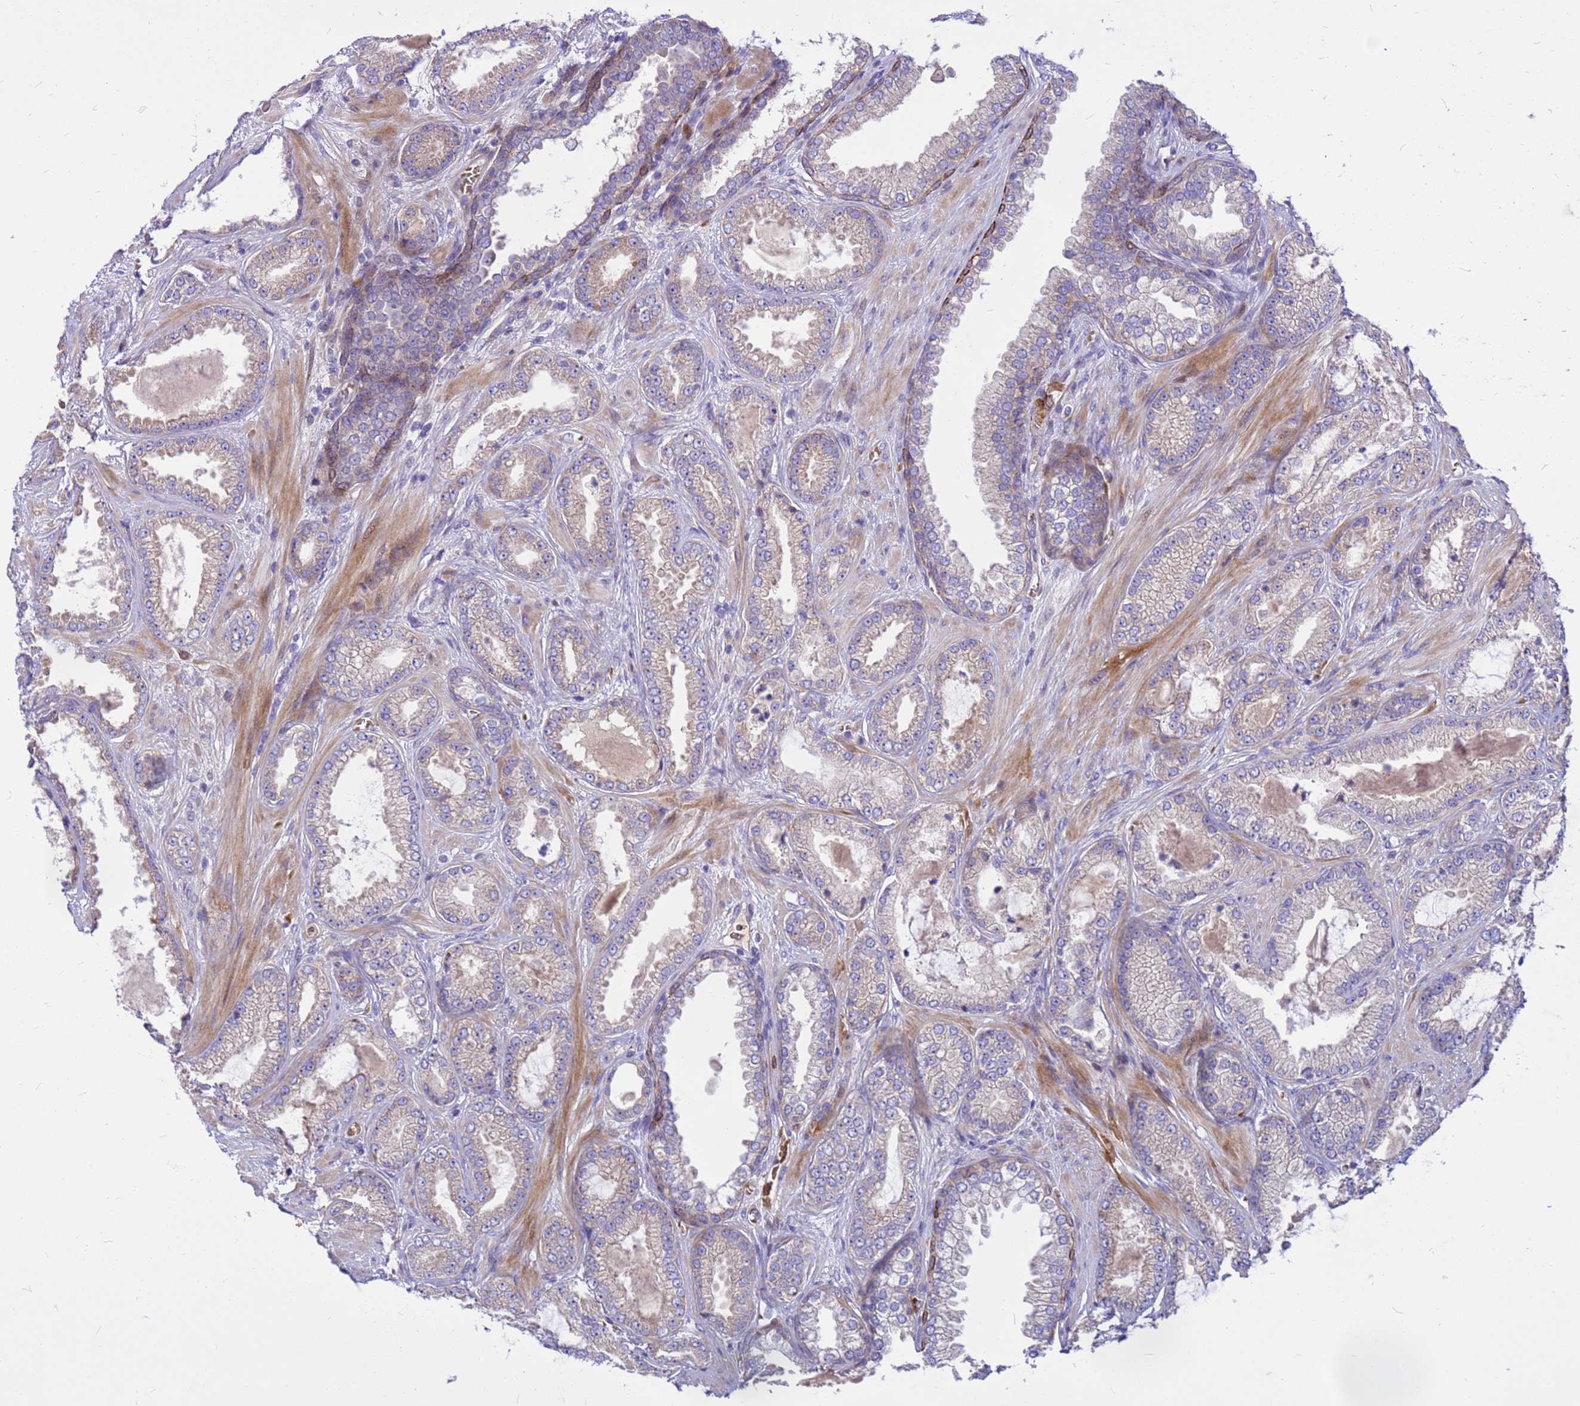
{"staining": {"intensity": "moderate", "quantity": "<25%", "location": "cytoplasmic/membranous"}, "tissue": "prostate cancer", "cell_type": "Tumor cells", "image_type": "cancer", "snomed": [{"axis": "morphology", "description": "Adenocarcinoma, Low grade"}, {"axis": "topography", "description": "Prostate"}], "caption": "Prostate cancer (low-grade adenocarcinoma) stained for a protein (brown) demonstrates moderate cytoplasmic/membranous positive expression in approximately <25% of tumor cells.", "gene": "ZNF669", "patient": {"sex": "male", "age": 57}}